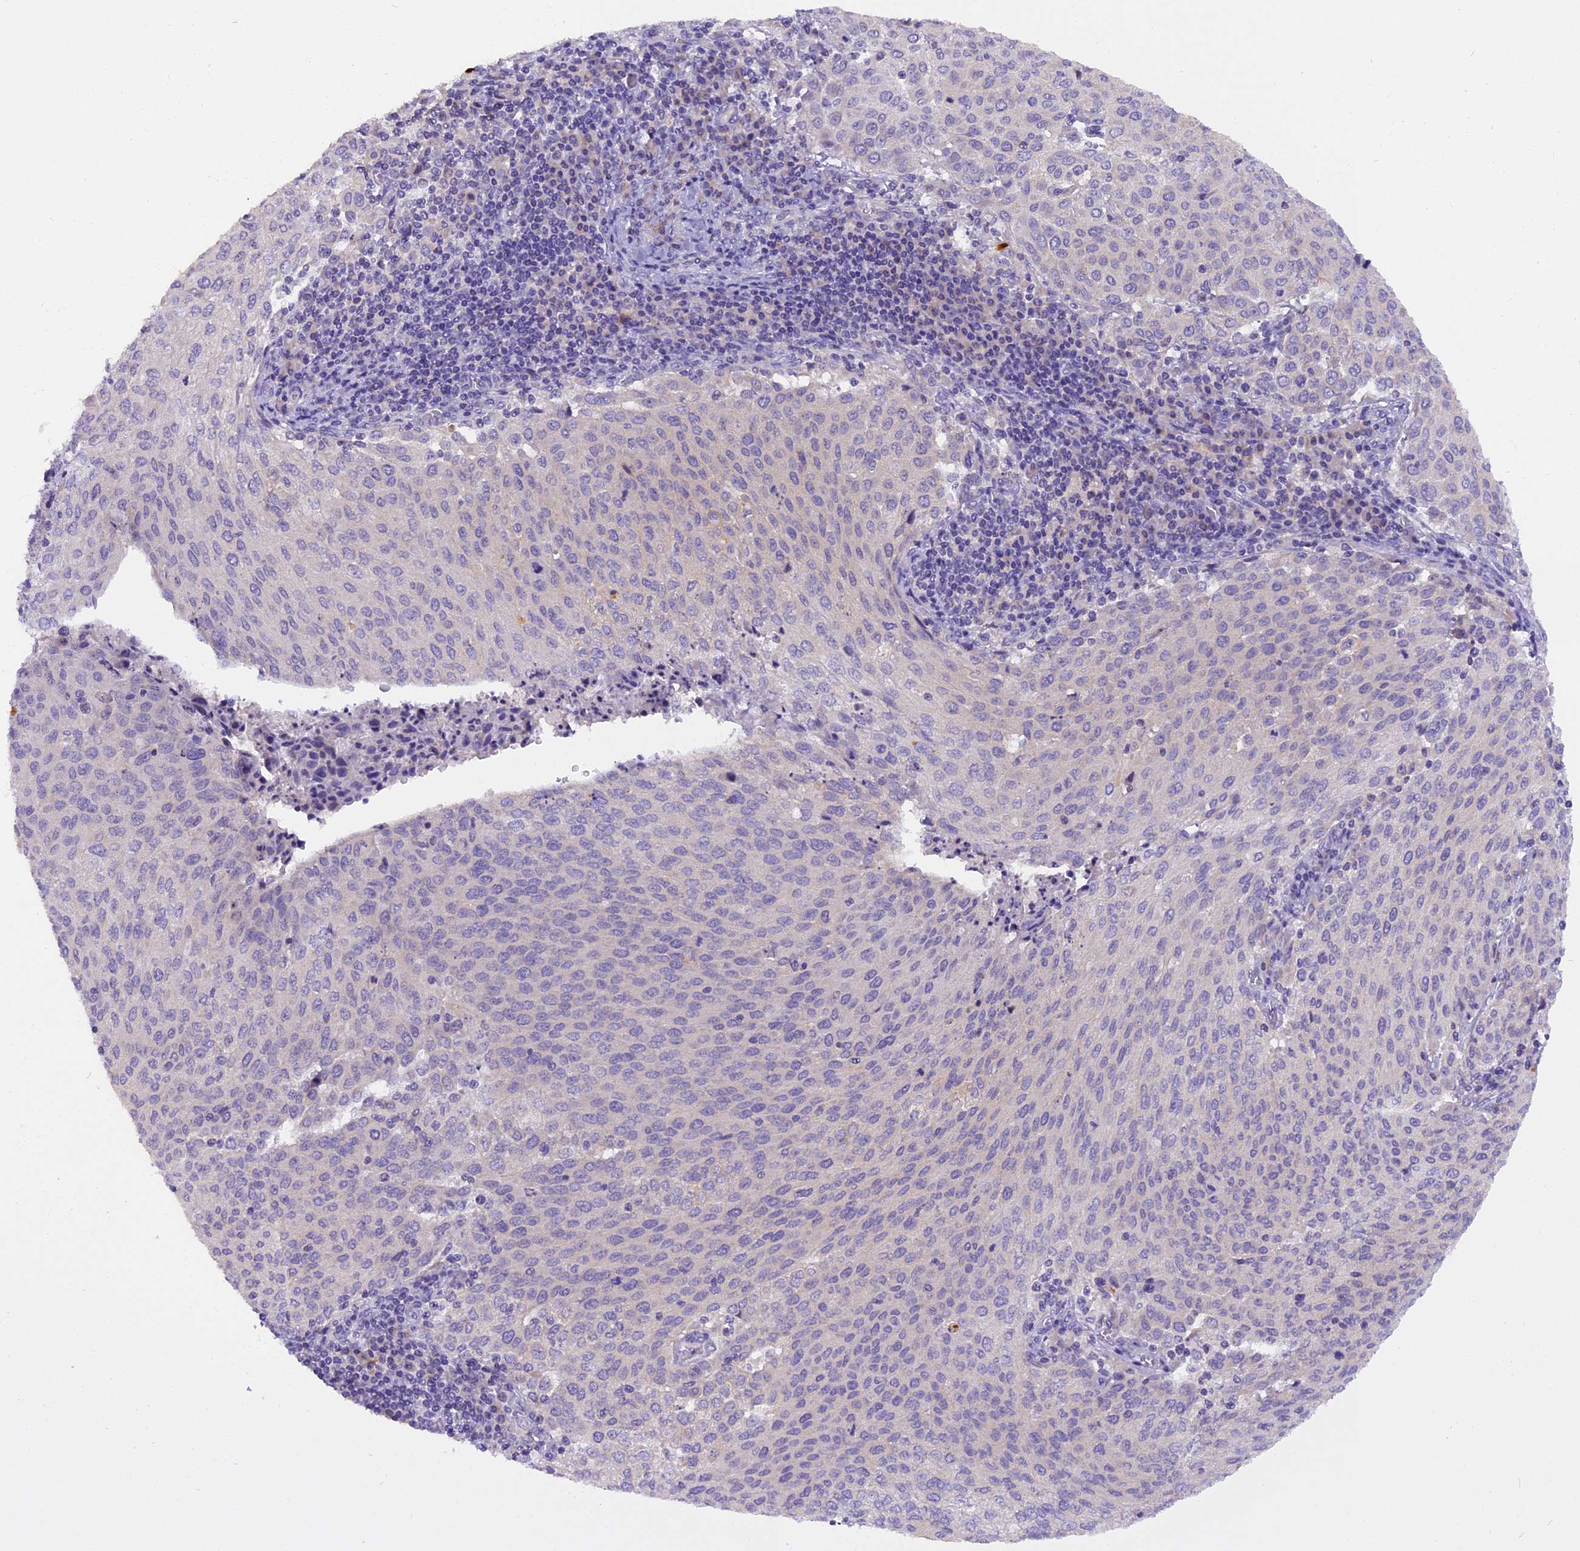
{"staining": {"intensity": "negative", "quantity": "none", "location": "none"}, "tissue": "cervical cancer", "cell_type": "Tumor cells", "image_type": "cancer", "snomed": [{"axis": "morphology", "description": "Squamous cell carcinoma, NOS"}, {"axis": "topography", "description": "Cervix"}], "caption": "Immunohistochemistry (IHC) histopathology image of cervical cancer (squamous cell carcinoma) stained for a protein (brown), which shows no staining in tumor cells.", "gene": "TRIM3", "patient": {"sex": "female", "age": 46}}